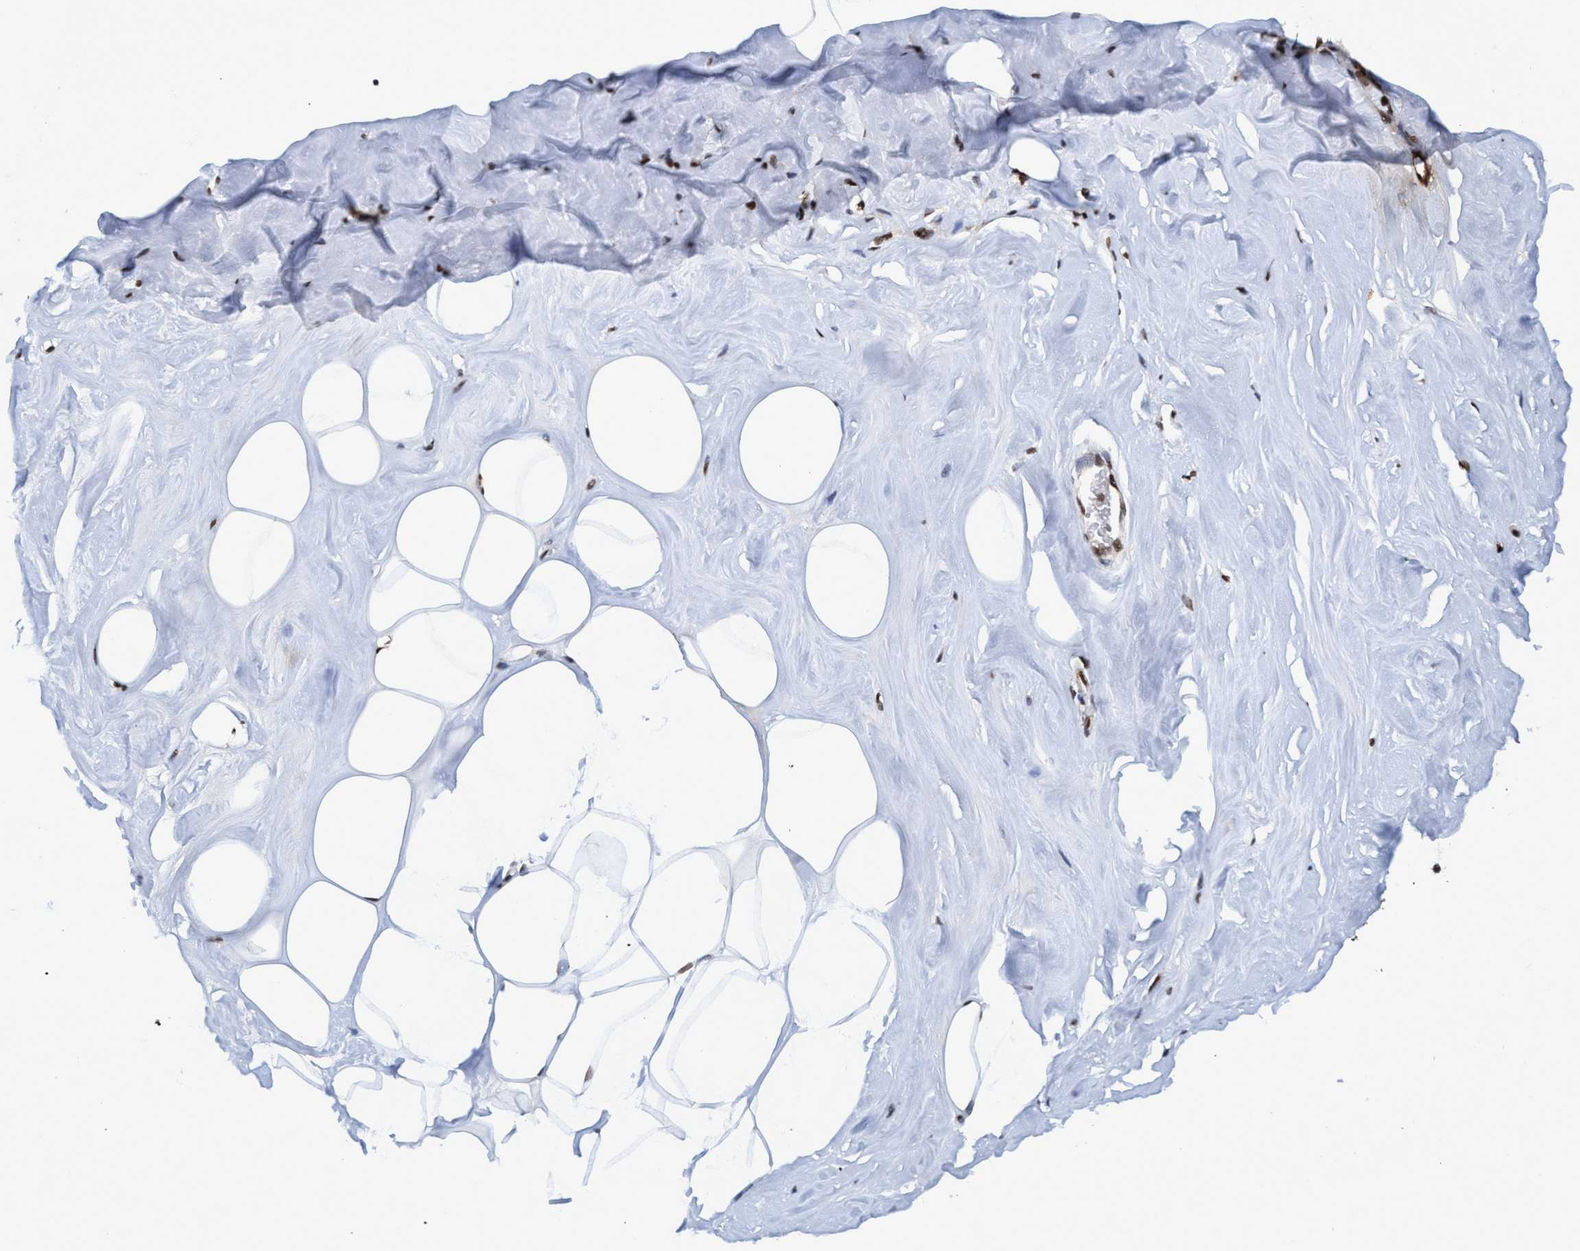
{"staining": {"intensity": "strong", "quantity": ">75%", "location": "nuclear"}, "tissue": "adipose tissue", "cell_type": "Adipocytes", "image_type": "normal", "snomed": [{"axis": "morphology", "description": "Normal tissue, NOS"}, {"axis": "morphology", "description": "Fibrosis, NOS"}, {"axis": "topography", "description": "Breast"}, {"axis": "topography", "description": "Adipose tissue"}], "caption": "An immunohistochemistry (IHC) histopathology image of unremarkable tissue is shown. Protein staining in brown labels strong nuclear positivity in adipose tissue within adipocytes. The protein of interest is stained brown, and the nuclei are stained in blue (DAB IHC with brightfield microscopy, high magnification).", "gene": "TOPBP1", "patient": {"sex": "female", "age": 39}}